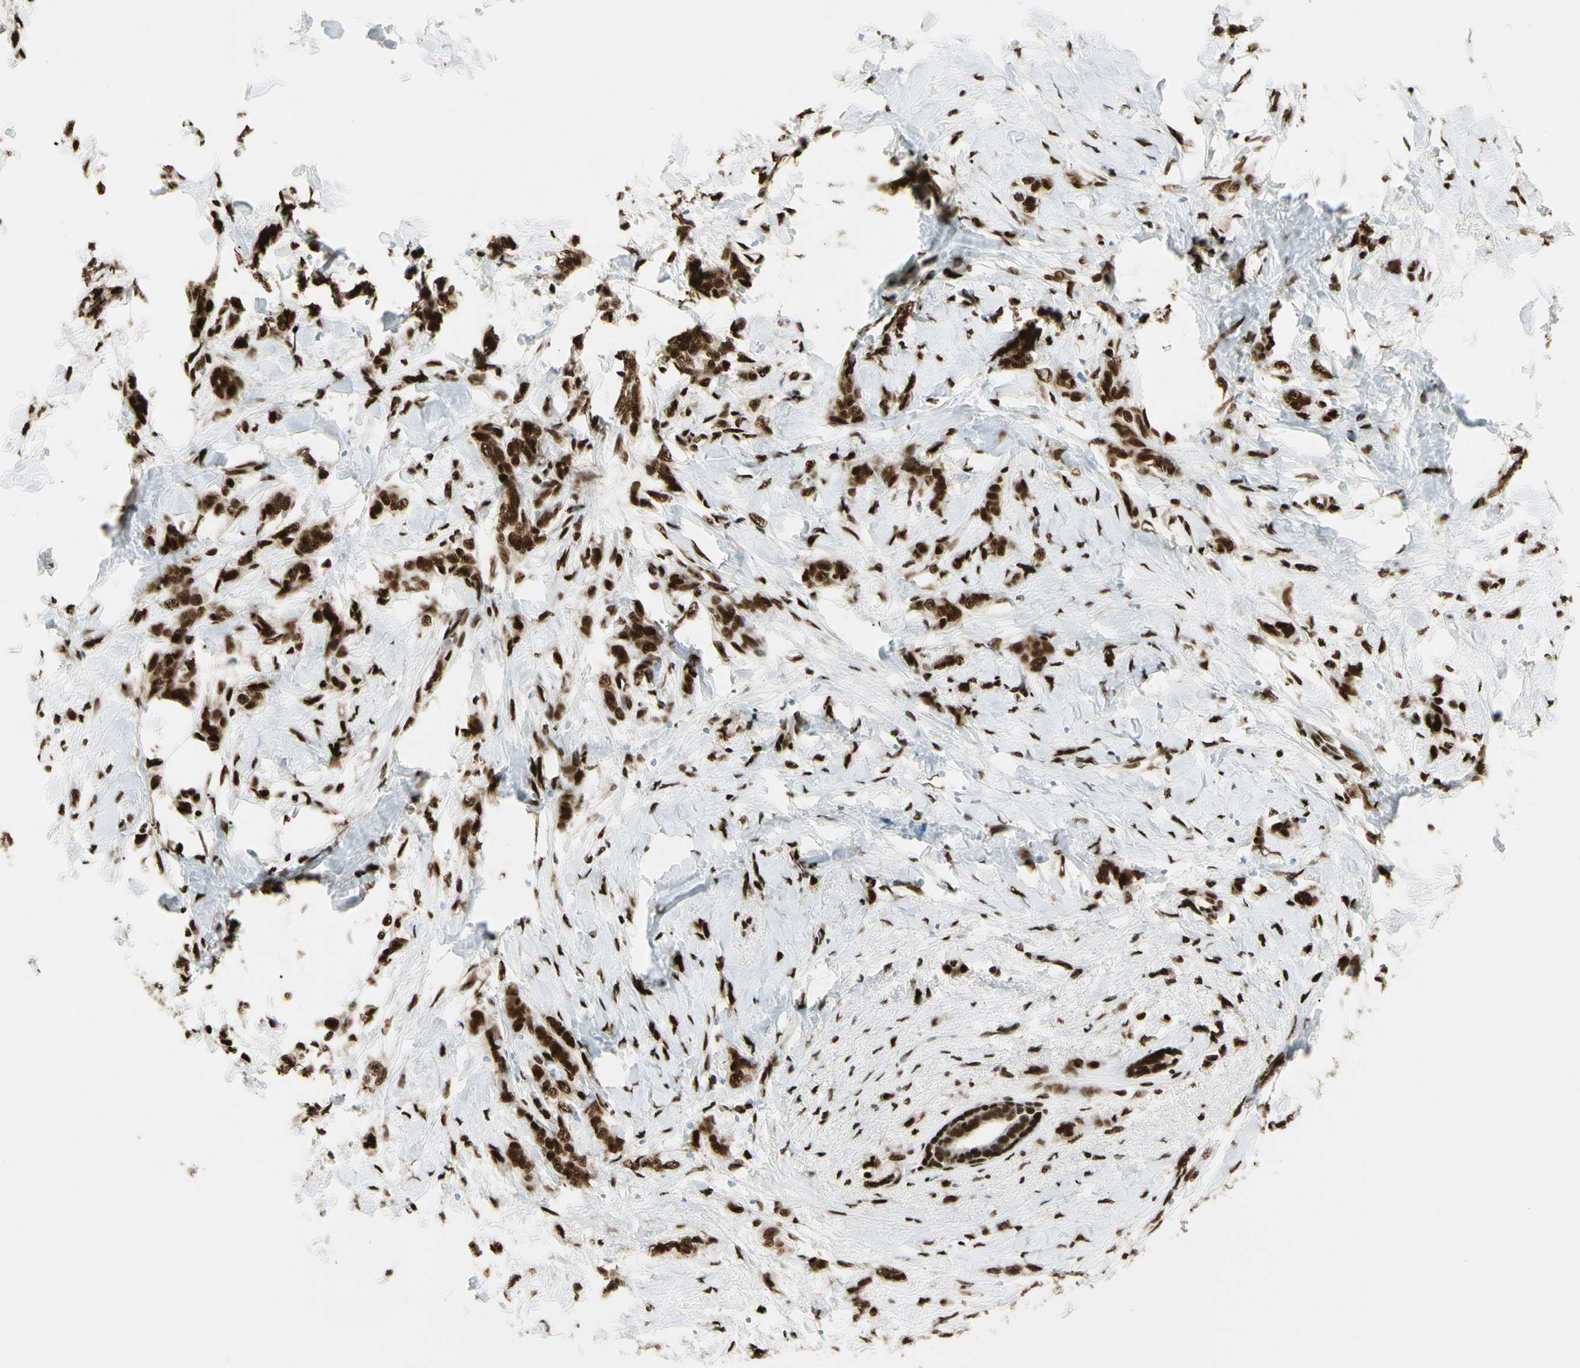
{"staining": {"intensity": "strong", "quantity": ">75%", "location": "cytoplasmic/membranous,nuclear"}, "tissue": "breast cancer", "cell_type": "Tumor cells", "image_type": "cancer", "snomed": [{"axis": "morphology", "description": "Lobular carcinoma, in situ"}, {"axis": "morphology", "description": "Lobular carcinoma"}, {"axis": "topography", "description": "Breast"}], "caption": "DAB (3,3'-diaminobenzidine) immunohistochemical staining of human lobular carcinoma (breast) shows strong cytoplasmic/membranous and nuclear protein expression in approximately >75% of tumor cells.", "gene": "FUS", "patient": {"sex": "female", "age": 41}}